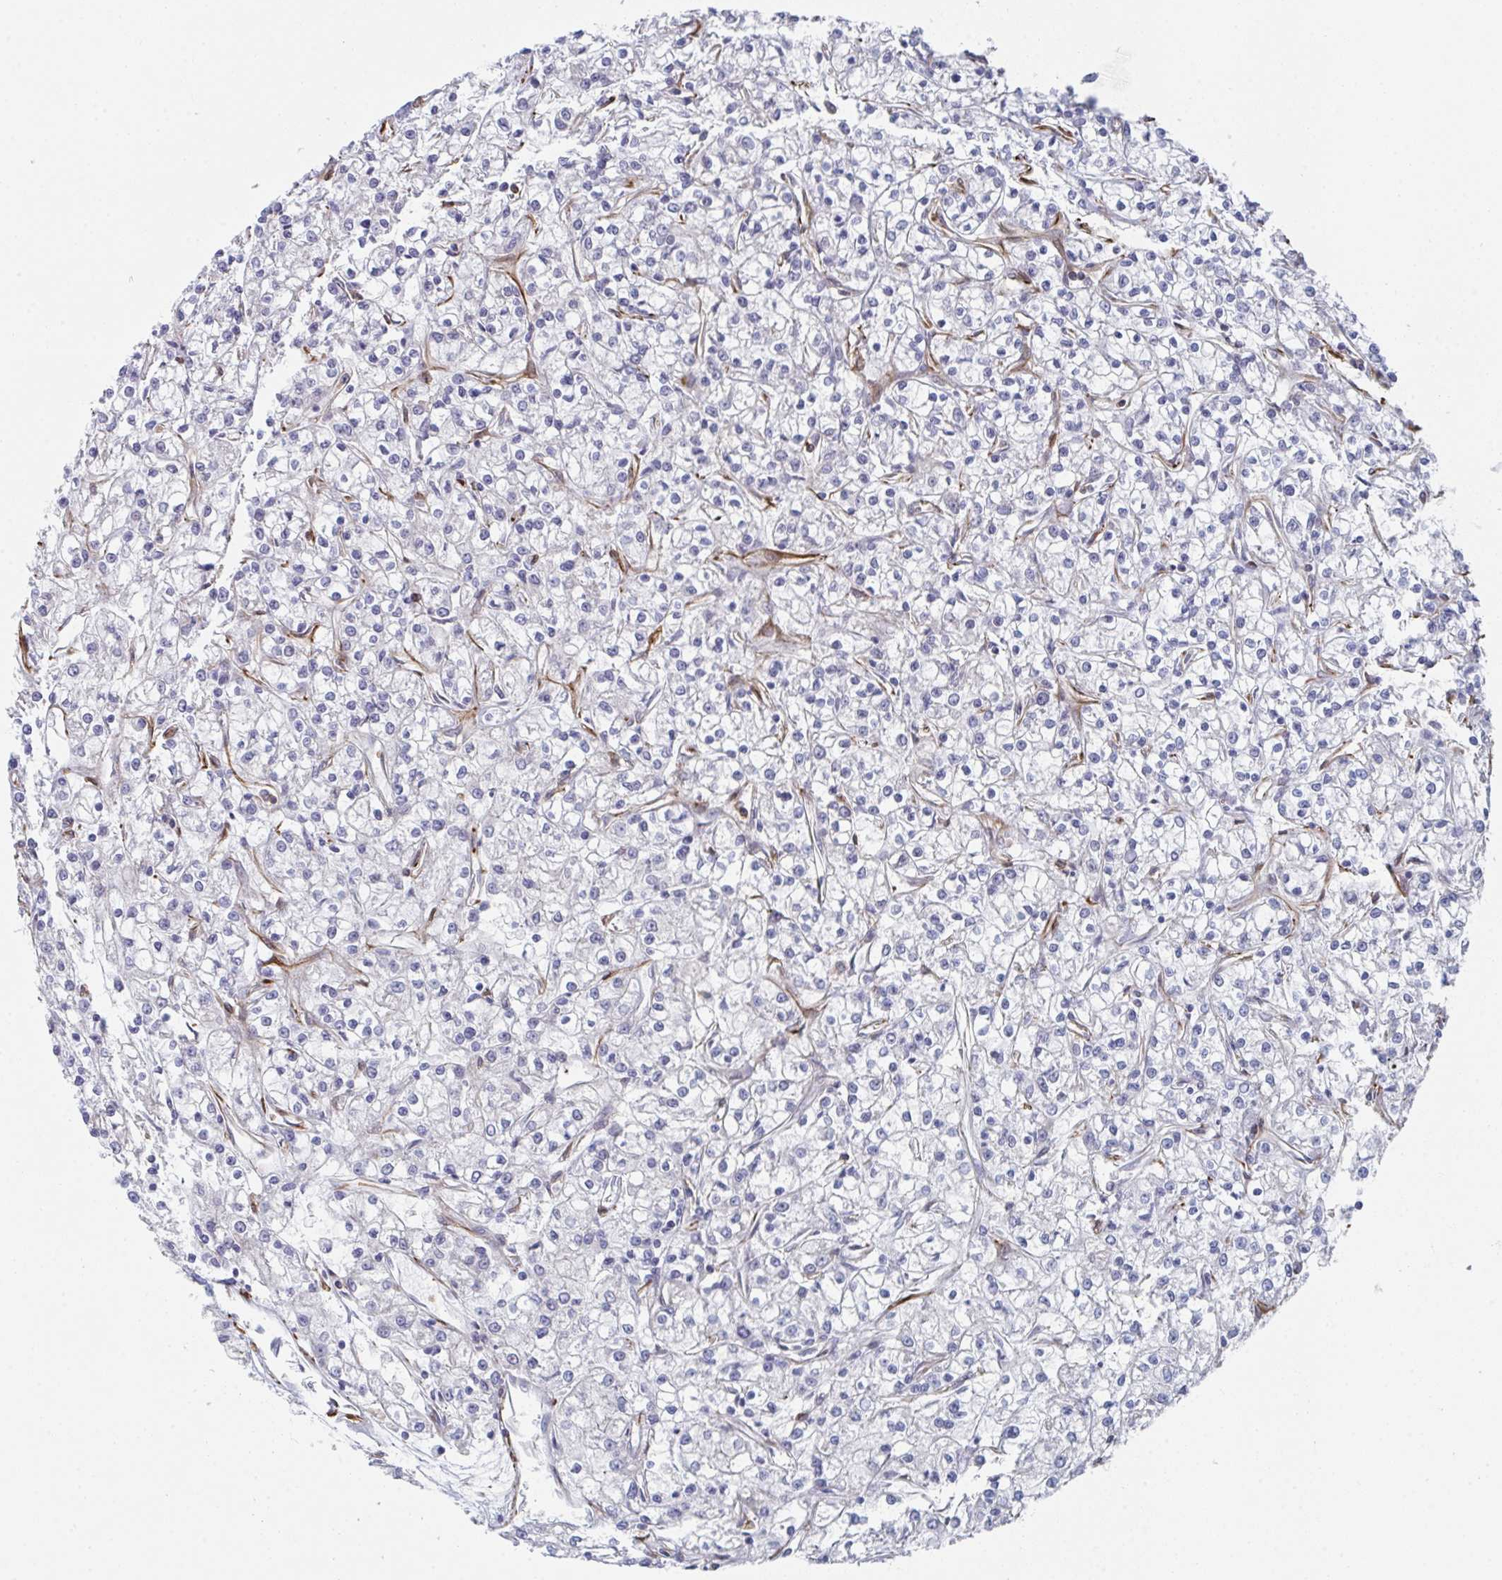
{"staining": {"intensity": "negative", "quantity": "none", "location": "none"}, "tissue": "renal cancer", "cell_type": "Tumor cells", "image_type": "cancer", "snomed": [{"axis": "morphology", "description": "Adenocarcinoma, NOS"}, {"axis": "topography", "description": "Kidney"}], "caption": "A high-resolution photomicrograph shows immunohistochemistry (IHC) staining of adenocarcinoma (renal), which reveals no significant staining in tumor cells.", "gene": "NEURL4", "patient": {"sex": "female", "age": 59}}